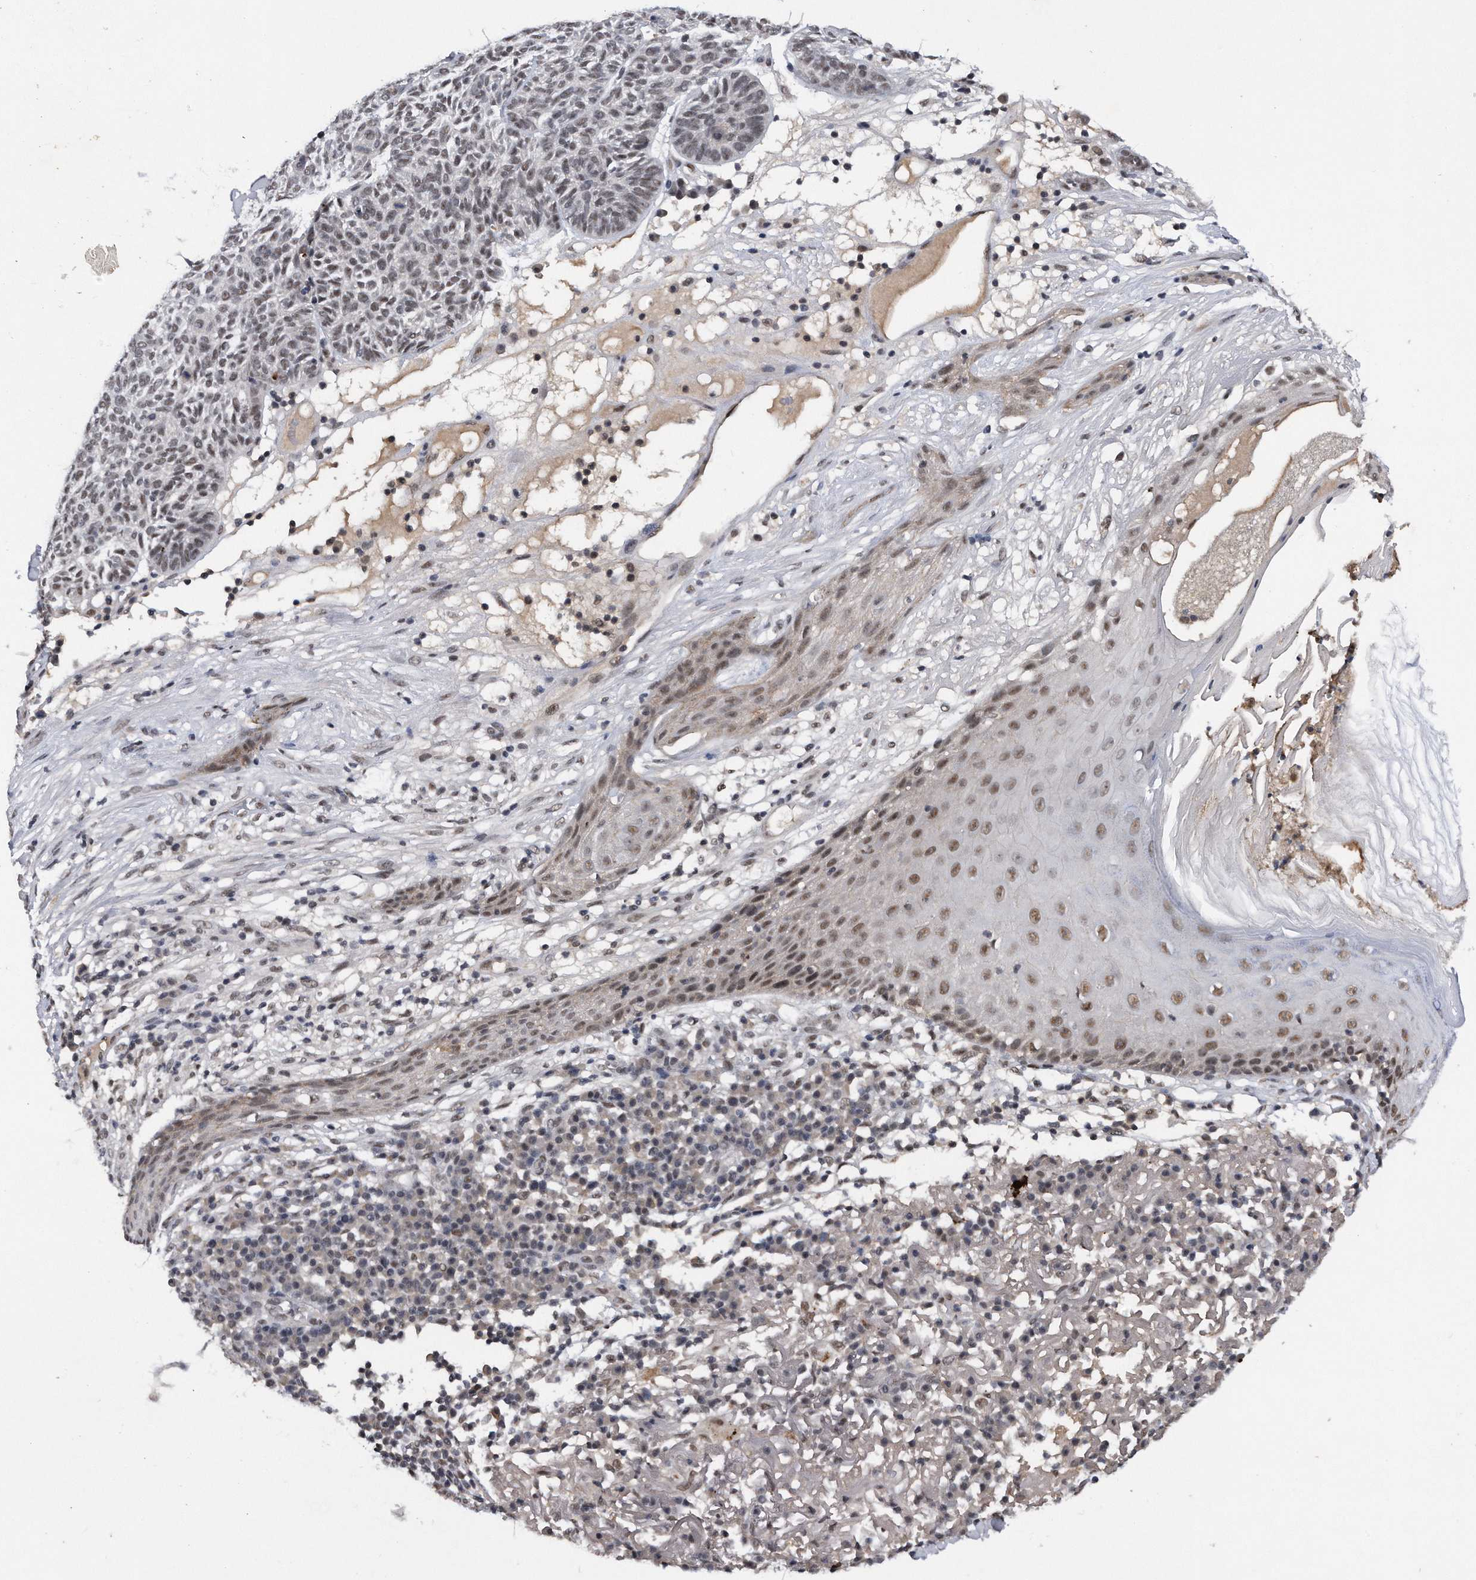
{"staining": {"intensity": "weak", "quantity": "25%-75%", "location": "nuclear"}, "tissue": "skin cancer", "cell_type": "Tumor cells", "image_type": "cancer", "snomed": [{"axis": "morphology", "description": "Squamous cell carcinoma, NOS"}, {"axis": "topography", "description": "Skin"}], "caption": "DAB (3,3'-diaminobenzidine) immunohistochemical staining of skin cancer (squamous cell carcinoma) exhibits weak nuclear protein staining in approximately 25%-75% of tumor cells.", "gene": "VIRMA", "patient": {"sex": "female", "age": 90}}